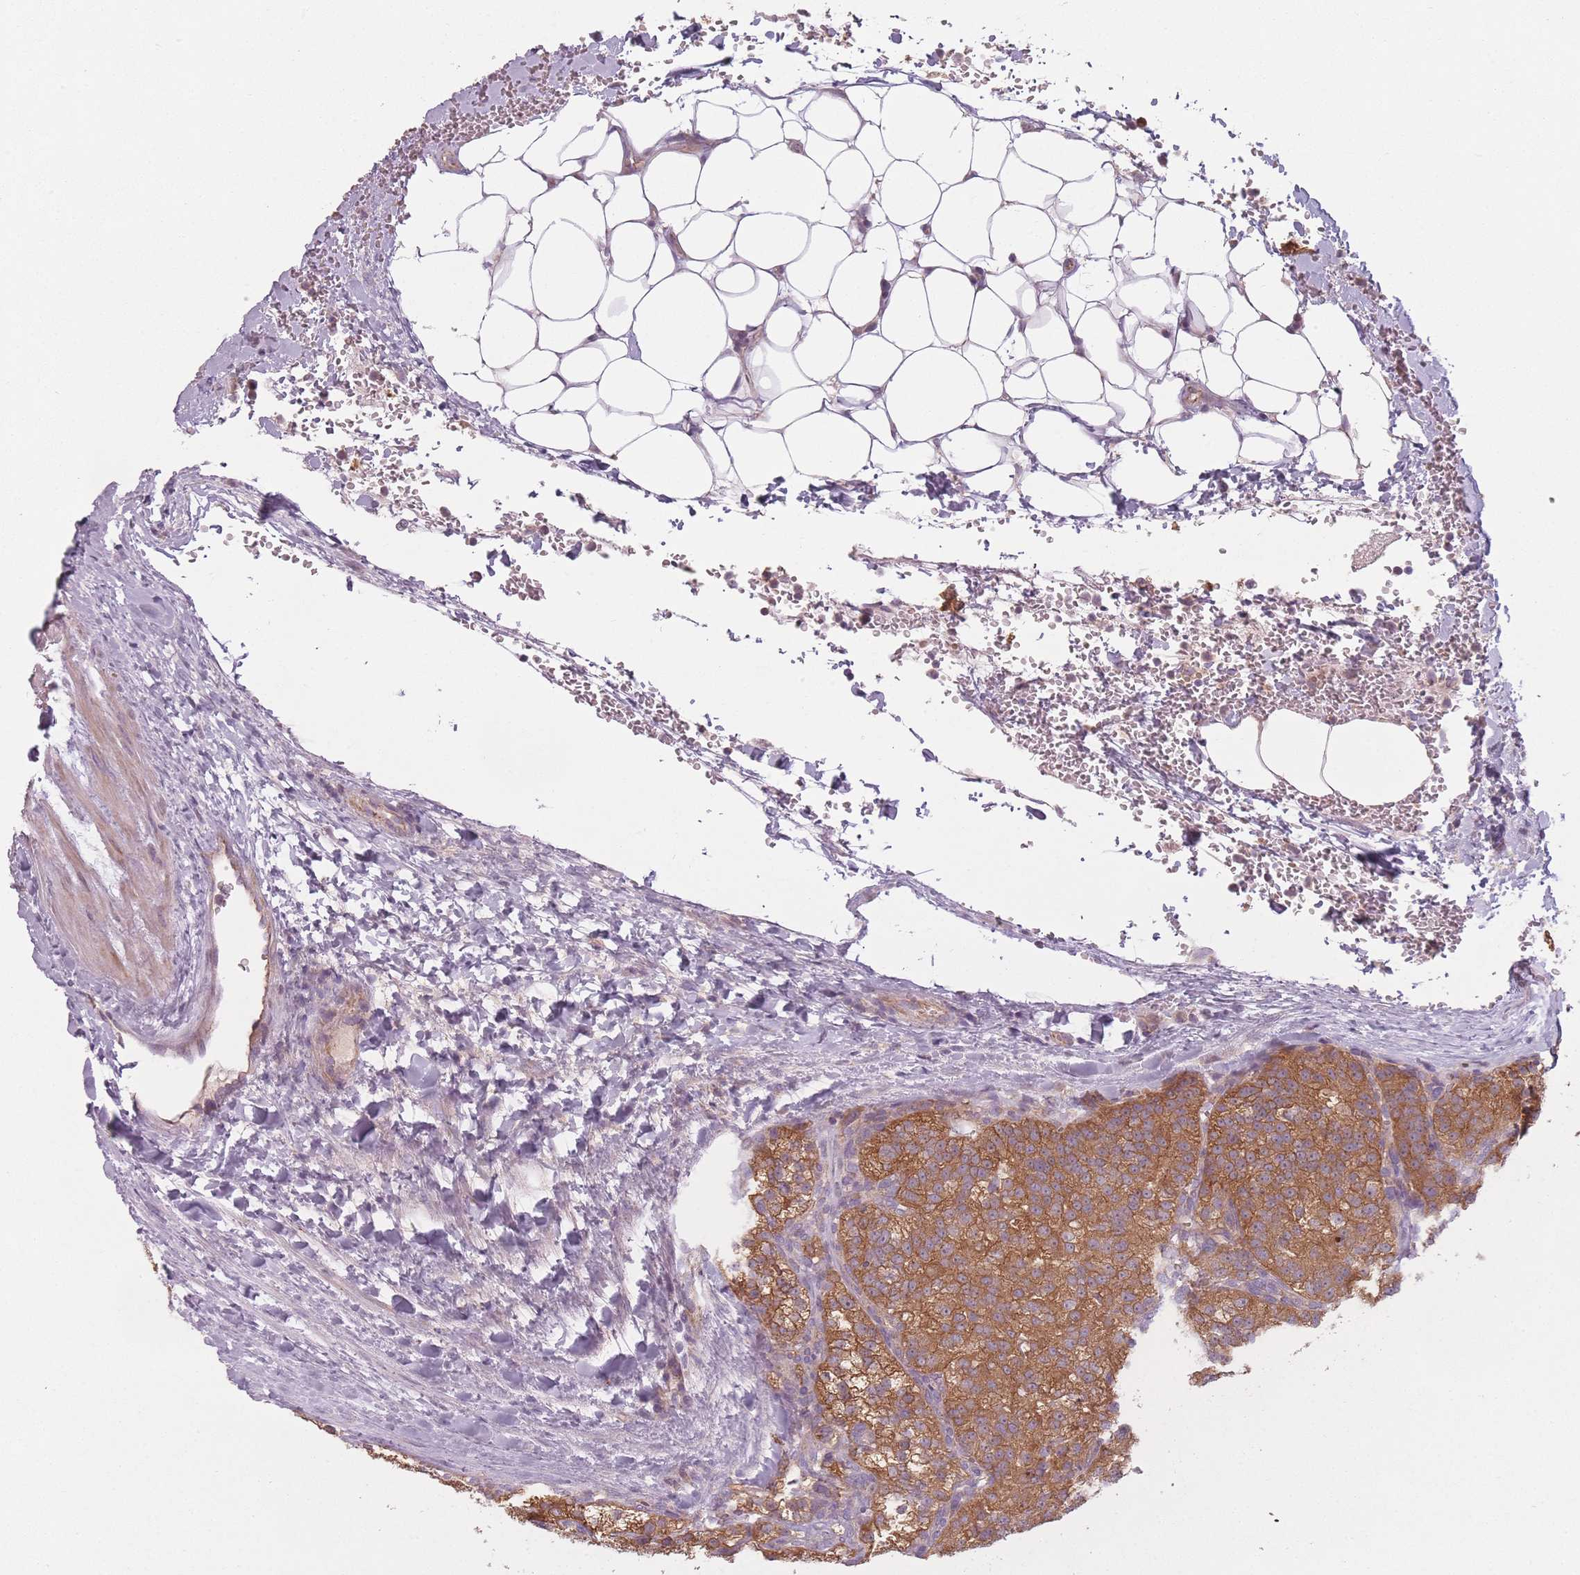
{"staining": {"intensity": "moderate", "quantity": ">75%", "location": "cytoplasmic/membranous"}, "tissue": "renal cancer", "cell_type": "Tumor cells", "image_type": "cancer", "snomed": [{"axis": "morphology", "description": "Adenocarcinoma, NOS"}, {"axis": "topography", "description": "Kidney"}], "caption": "High-magnification brightfield microscopy of renal cancer (adenocarcinoma) stained with DAB (brown) and counterstained with hematoxylin (blue). tumor cells exhibit moderate cytoplasmic/membranous positivity is appreciated in about>75% of cells.", "gene": "NT5DC2", "patient": {"sex": "female", "age": 63}}